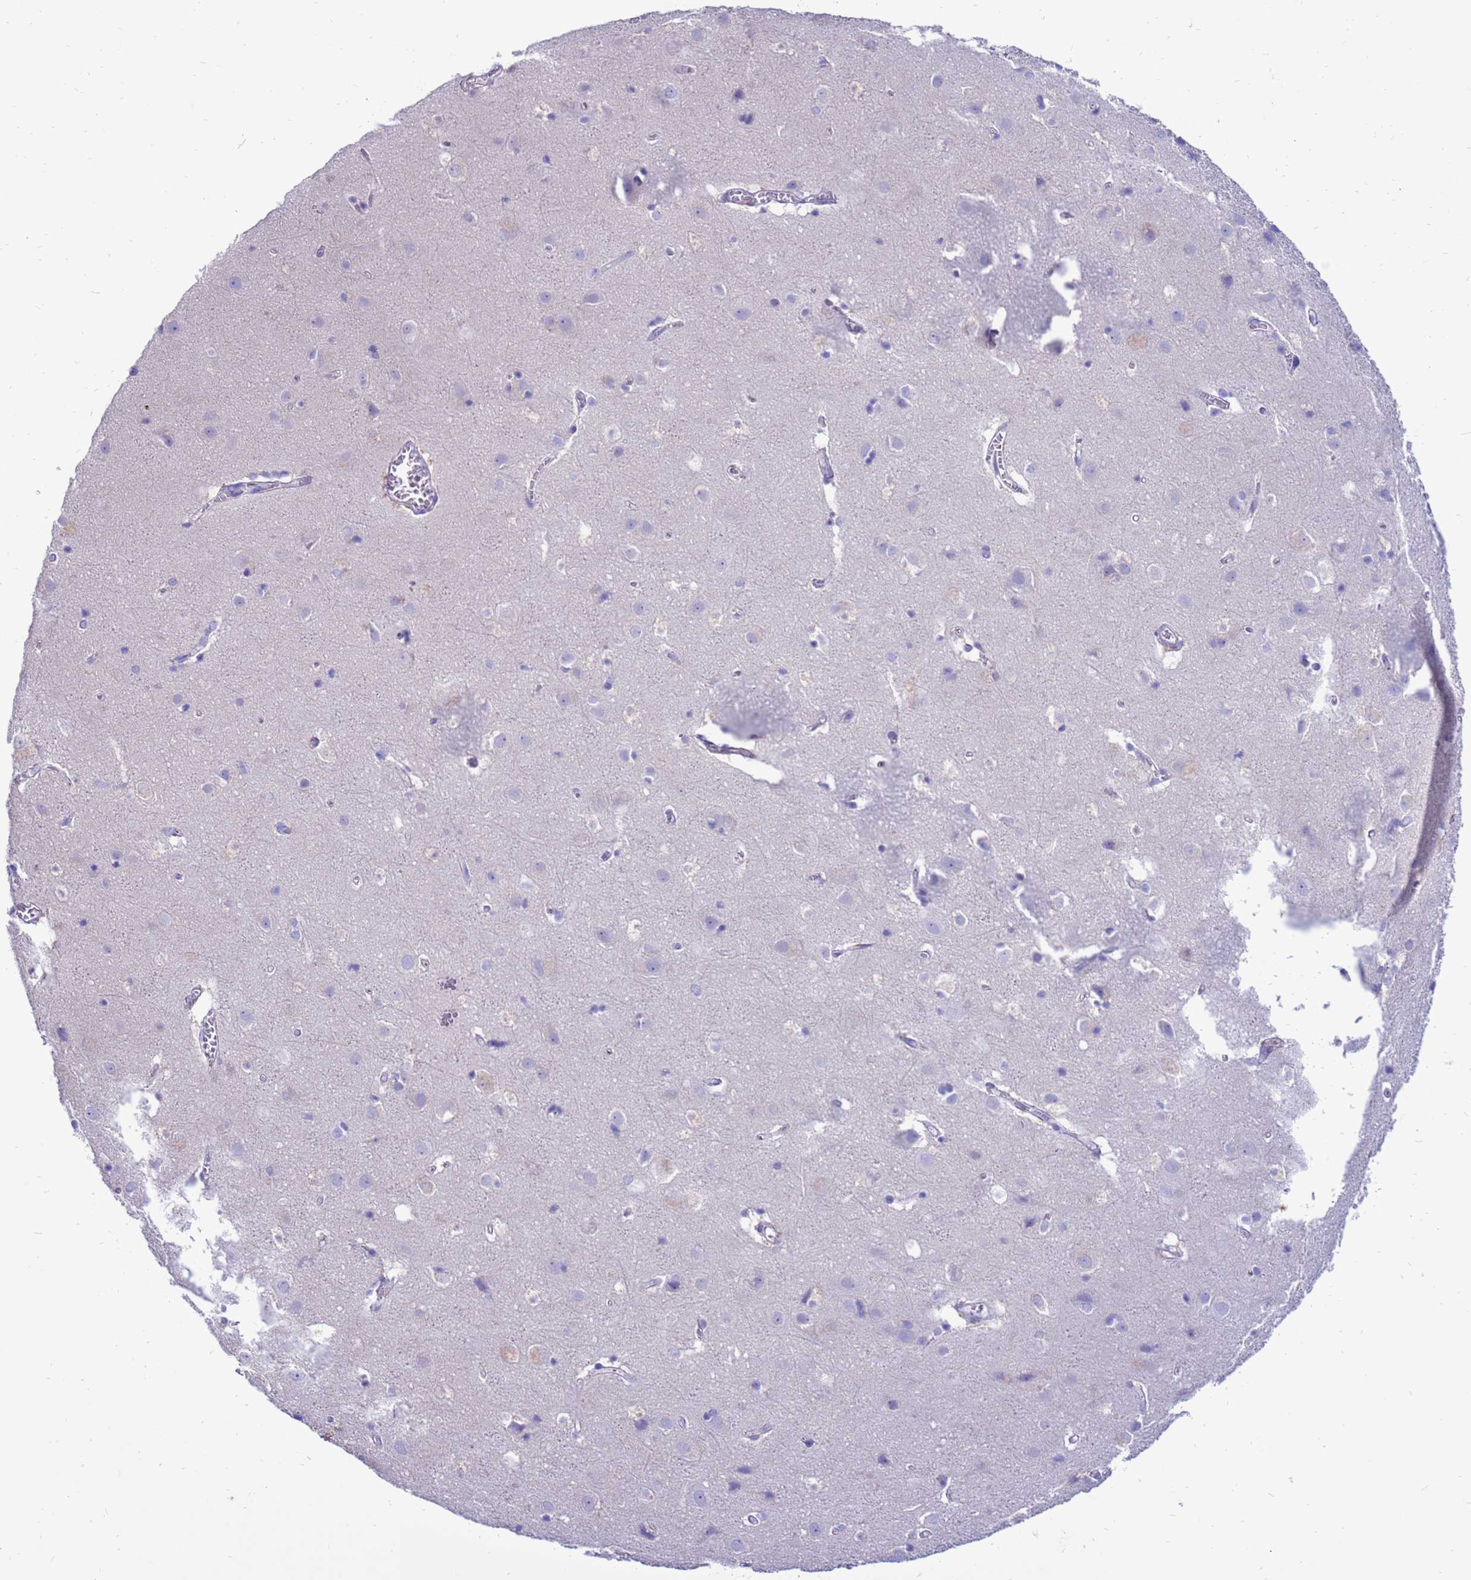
{"staining": {"intensity": "negative", "quantity": "none", "location": "none"}, "tissue": "cerebral cortex", "cell_type": "Endothelial cells", "image_type": "normal", "snomed": [{"axis": "morphology", "description": "Normal tissue, NOS"}, {"axis": "topography", "description": "Cerebral cortex"}], "caption": "This image is of normal cerebral cortex stained with IHC to label a protein in brown with the nuclei are counter-stained blue. There is no staining in endothelial cells. (DAB IHC, high magnification).", "gene": "PDE10A", "patient": {"sex": "male", "age": 54}}